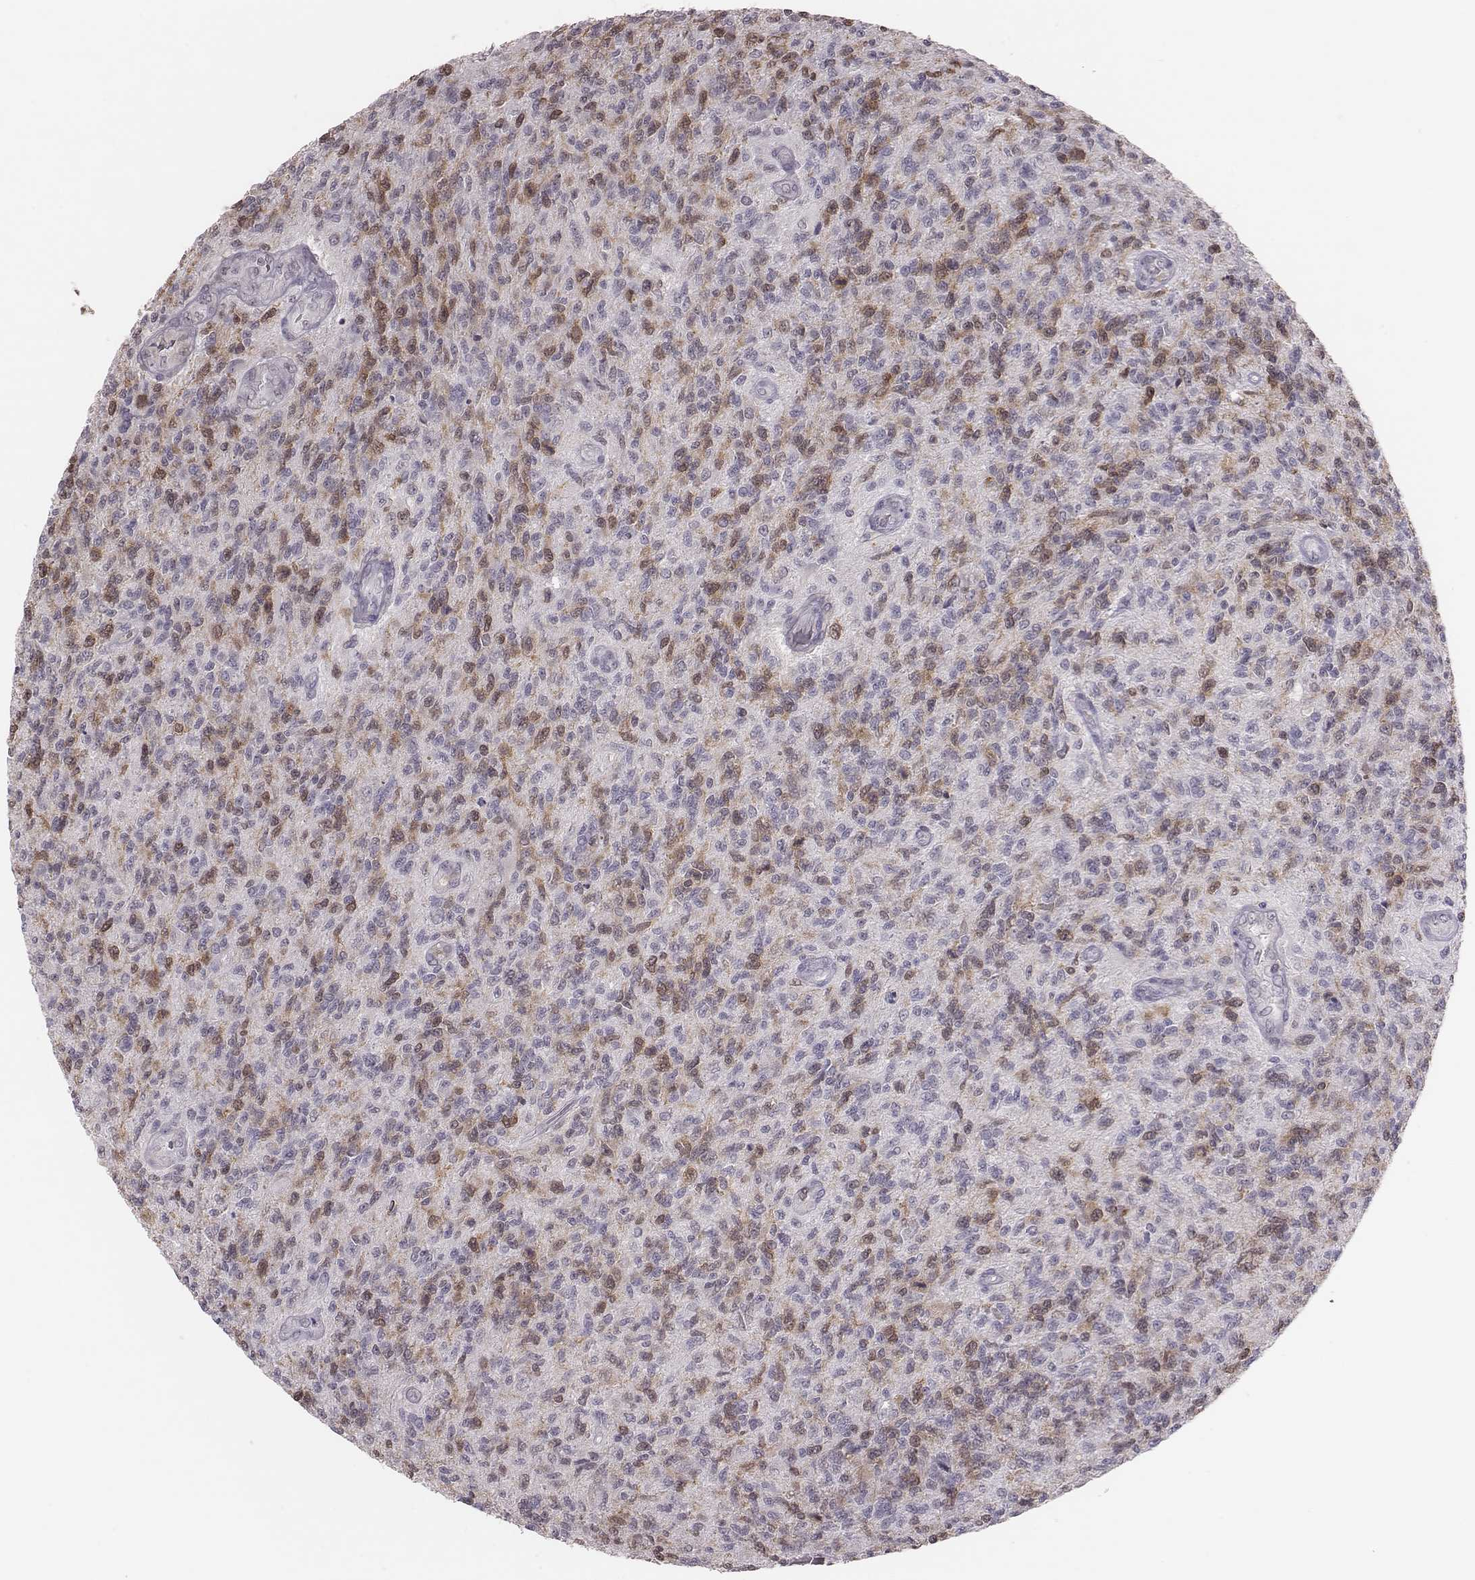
{"staining": {"intensity": "moderate", "quantity": "<25%", "location": "cytoplasmic/membranous,nuclear"}, "tissue": "glioma", "cell_type": "Tumor cells", "image_type": "cancer", "snomed": [{"axis": "morphology", "description": "Glioma, malignant, High grade"}, {"axis": "topography", "description": "Brain"}], "caption": "The image shows staining of glioma, revealing moderate cytoplasmic/membranous and nuclear protein positivity (brown color) within tumor cells.", "gene": "PBK", "patient": {"sex": "male", "age": 56}}